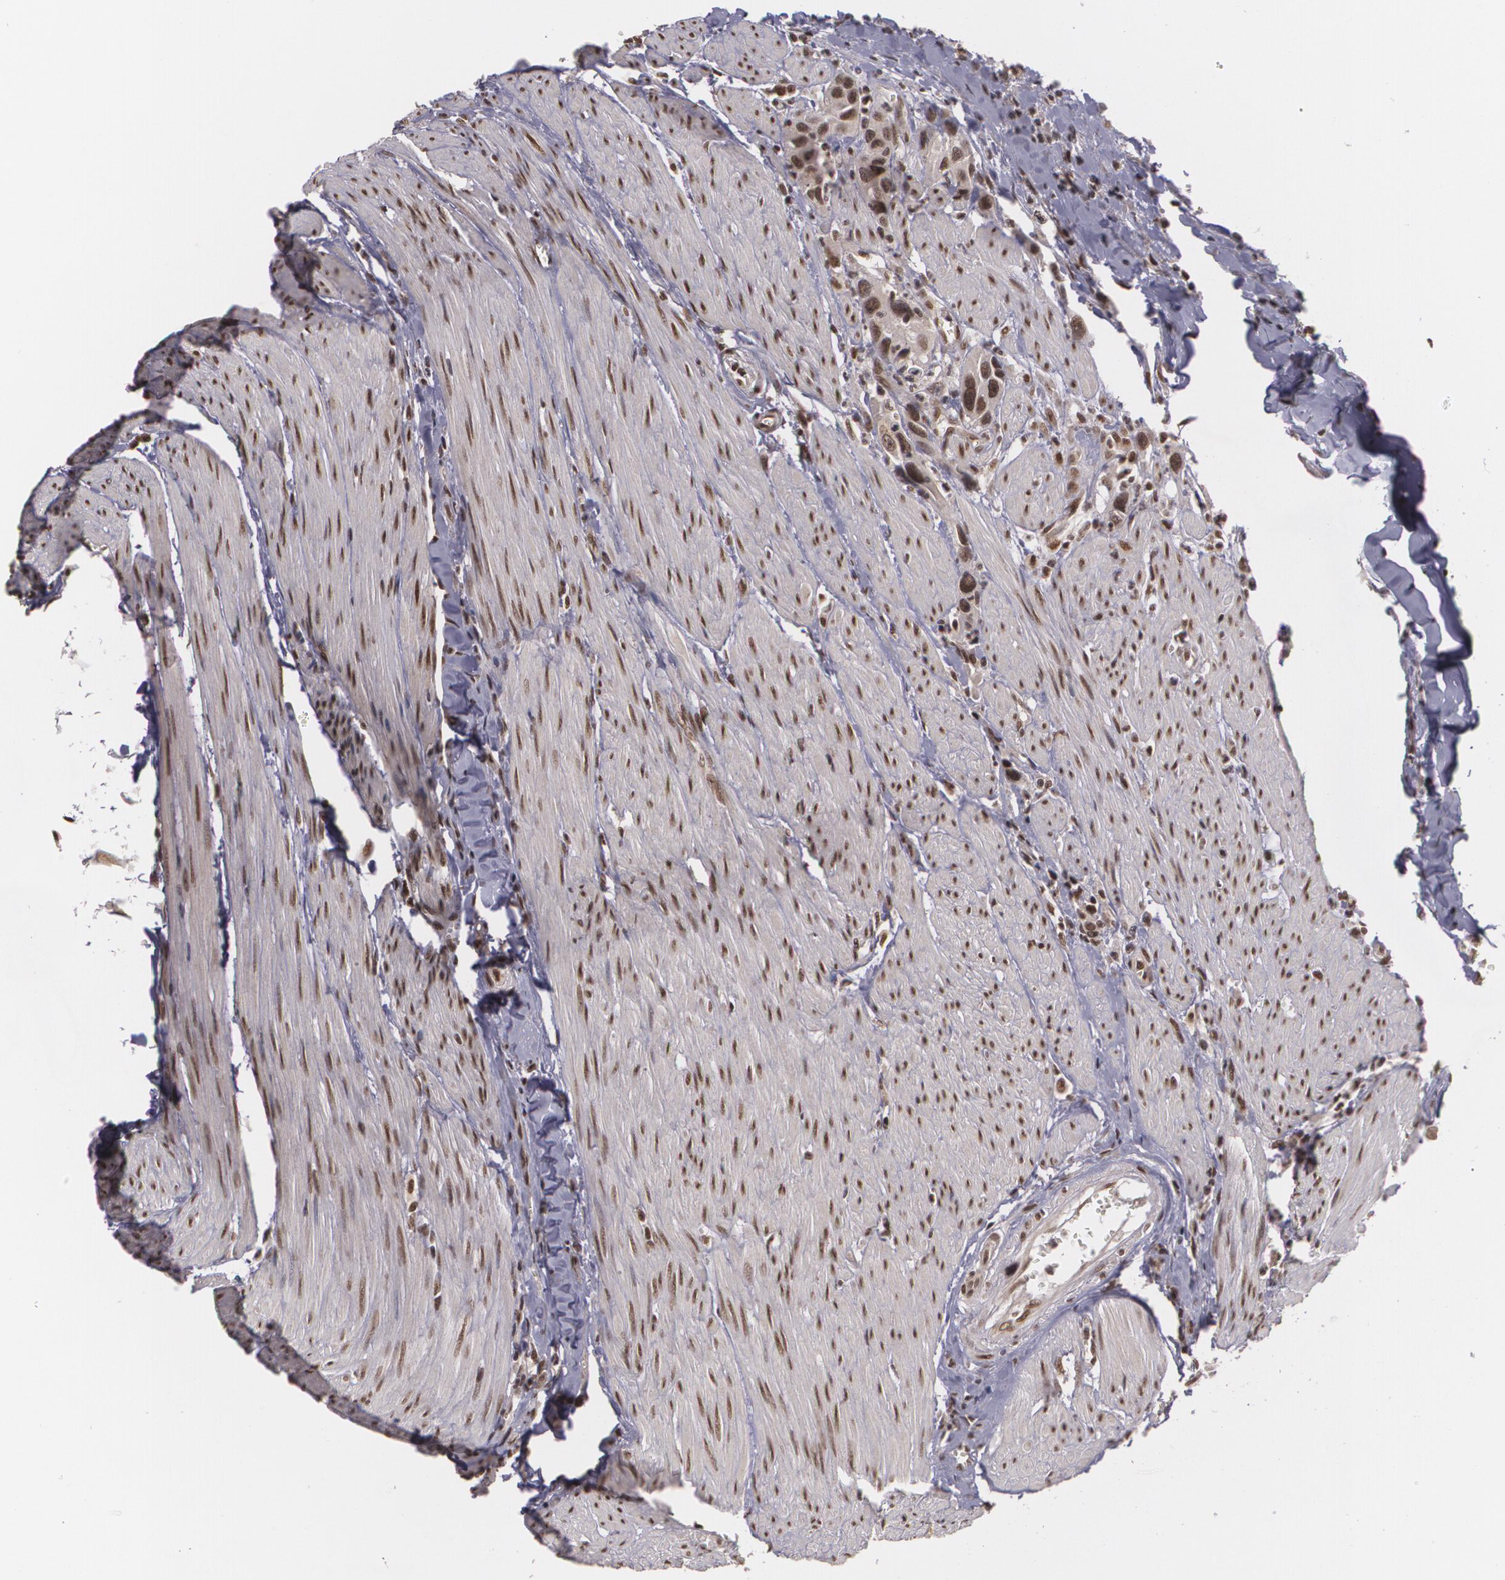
{"staining": {"intensity": "strong", "quantity": ">75%", "location": "nuclear"}, "tissue": "urothelial cancer", "cell_type": "Tumor cells", "image_type": "cancer", "snomed": [{"axis": "morphology", "description": "Urothelial carcinoma, High grade"}, {"axis": "topography", "description": "Urinary bladder"}], "caption": "This photomicrograph exhibits immunohistochemistry staining of urothelial cancer, with high strong nuclear expression in approximately >75% of tumor cells.", "gene": "RXRB", "patient": {"sex": "male", "age": 66}}